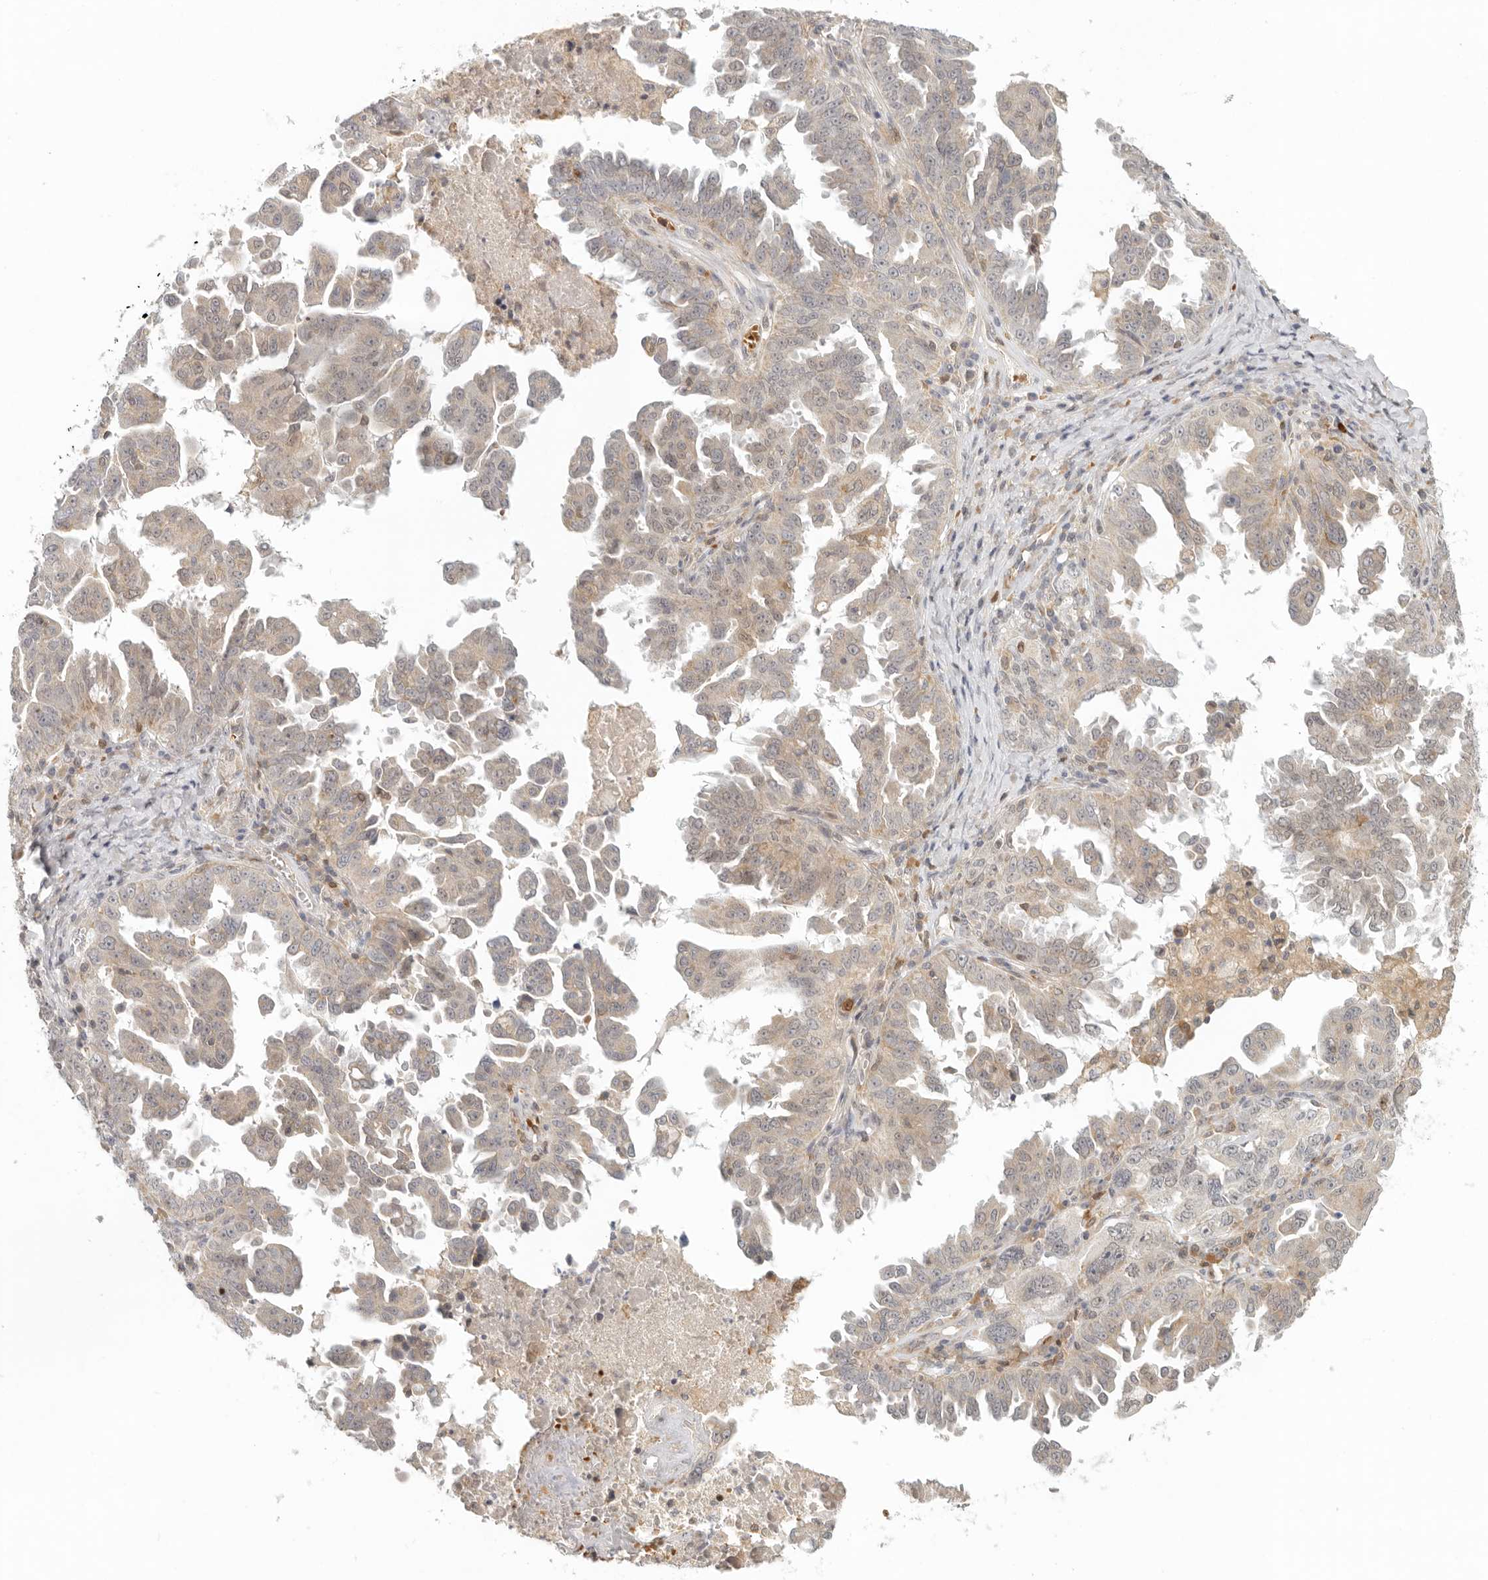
{"staining": {"intensity": "weak", "quantity": "25%-75%", "location": "cytoplasmic/membranous,nuclear"}, "tissue": "ovarian cancer", "cell_type": "Tumor cells", "image_type": "cancer", "snomed": [{"axis": "morphology", "description": "Carcinoma, endometroid"}, {"axis": "topography", "description": "Ovary"}], "caption": "Immunohistochemical staining of endometroid carcinoma (ovarian) displays weak cytoplasmic/membranous and nuclear protein positivity in about 25%-75% of tumor cells.", "gene": "AHDC1", "patient": {"sex": "female", "age": 62}}